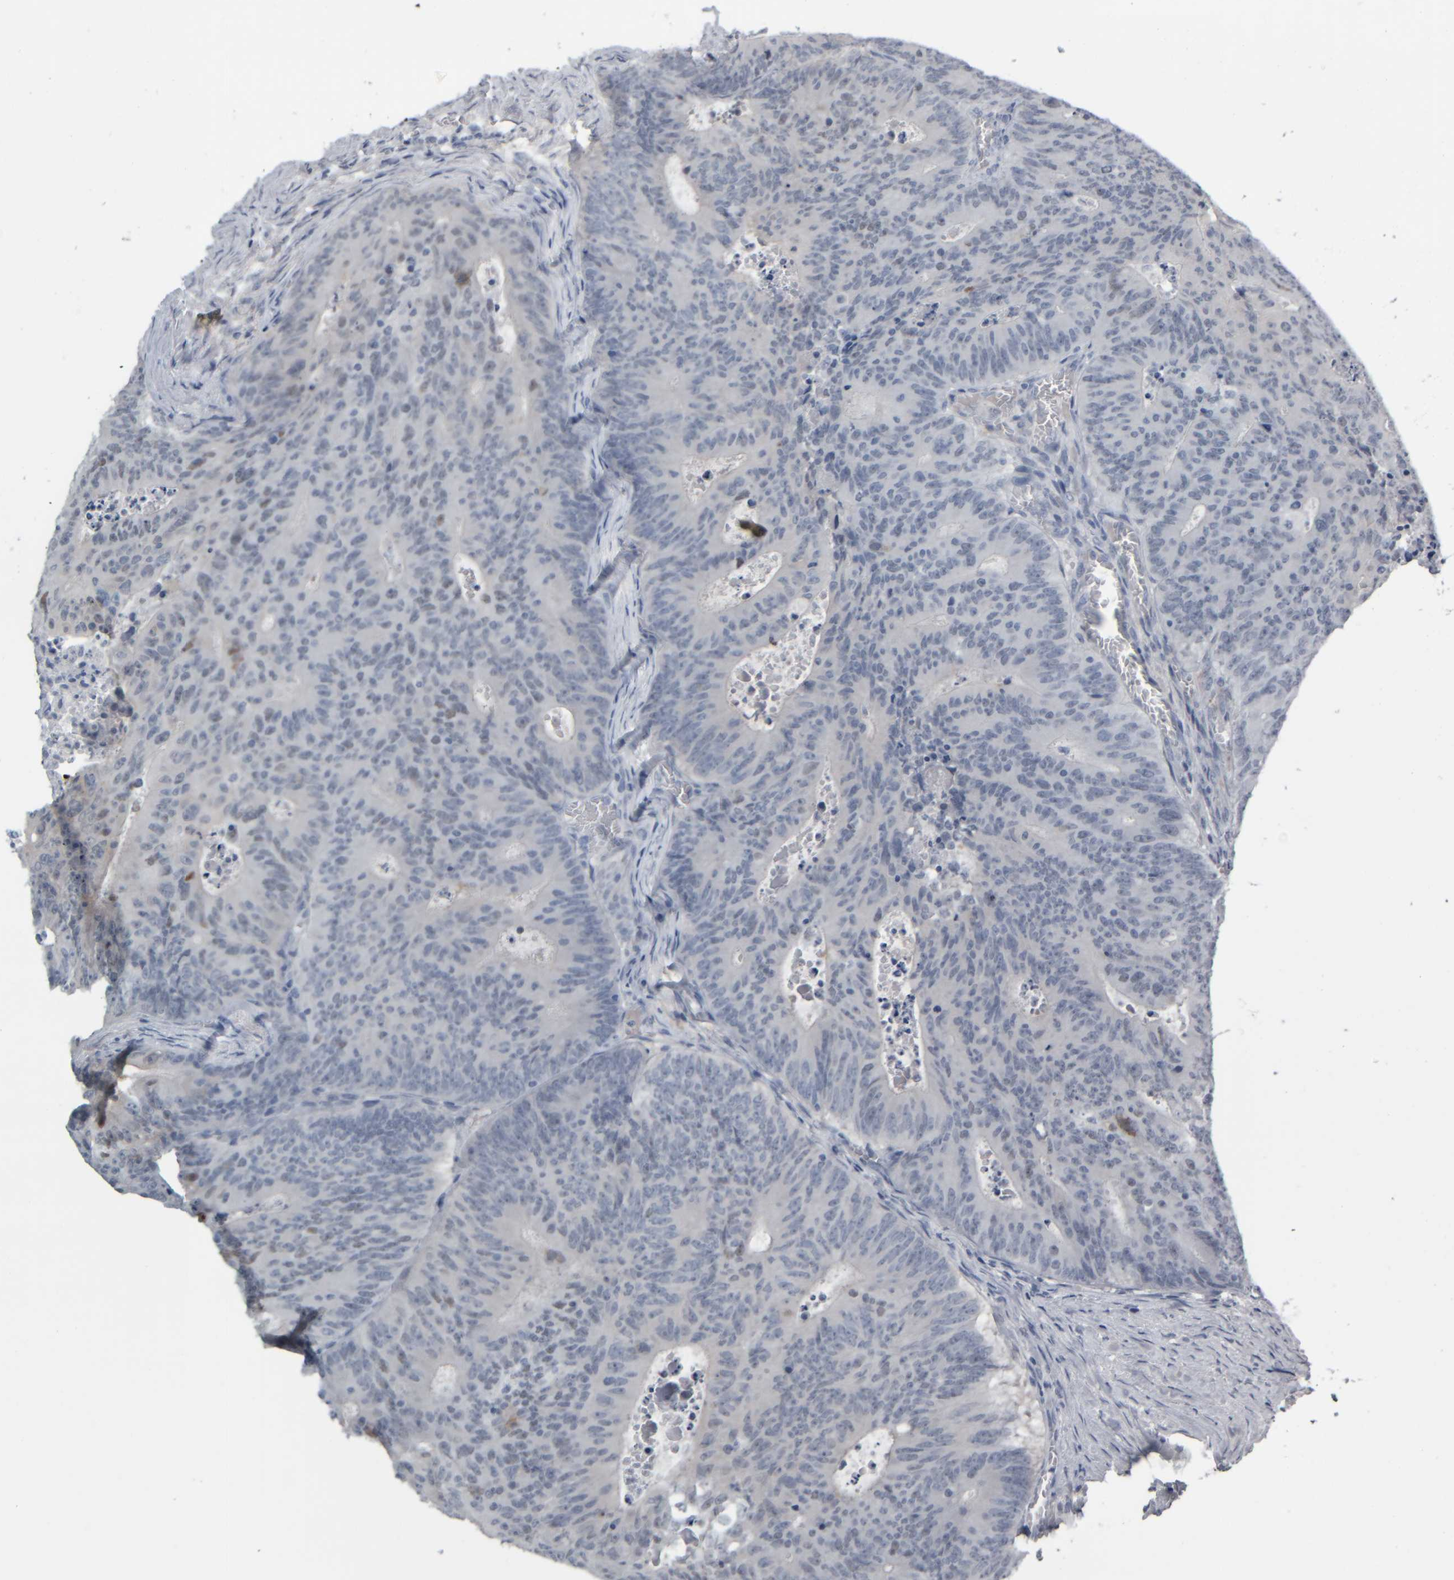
{"staining": {"intensity": "weak", "quantity": "<25%", "location": "cytoplasmic/membranous"}, "tissue": "colorectal cancer", "cell_type": "Tumor cells", "image_type": "cancer", "snomed": [{"axis": "morphology", "description": "Adenocarcinoma, NOS"}, {"axis": "topography", "description": "Colon"}], "caption": "High magnification brightfield microscopy of colorectal cancer stained with DAB (brown) and counterstained with hematoxylin (blue): tumor cells show no significant staining.", "gene": "COL14A1", "patient": {"sex": "male", "age": 87}}